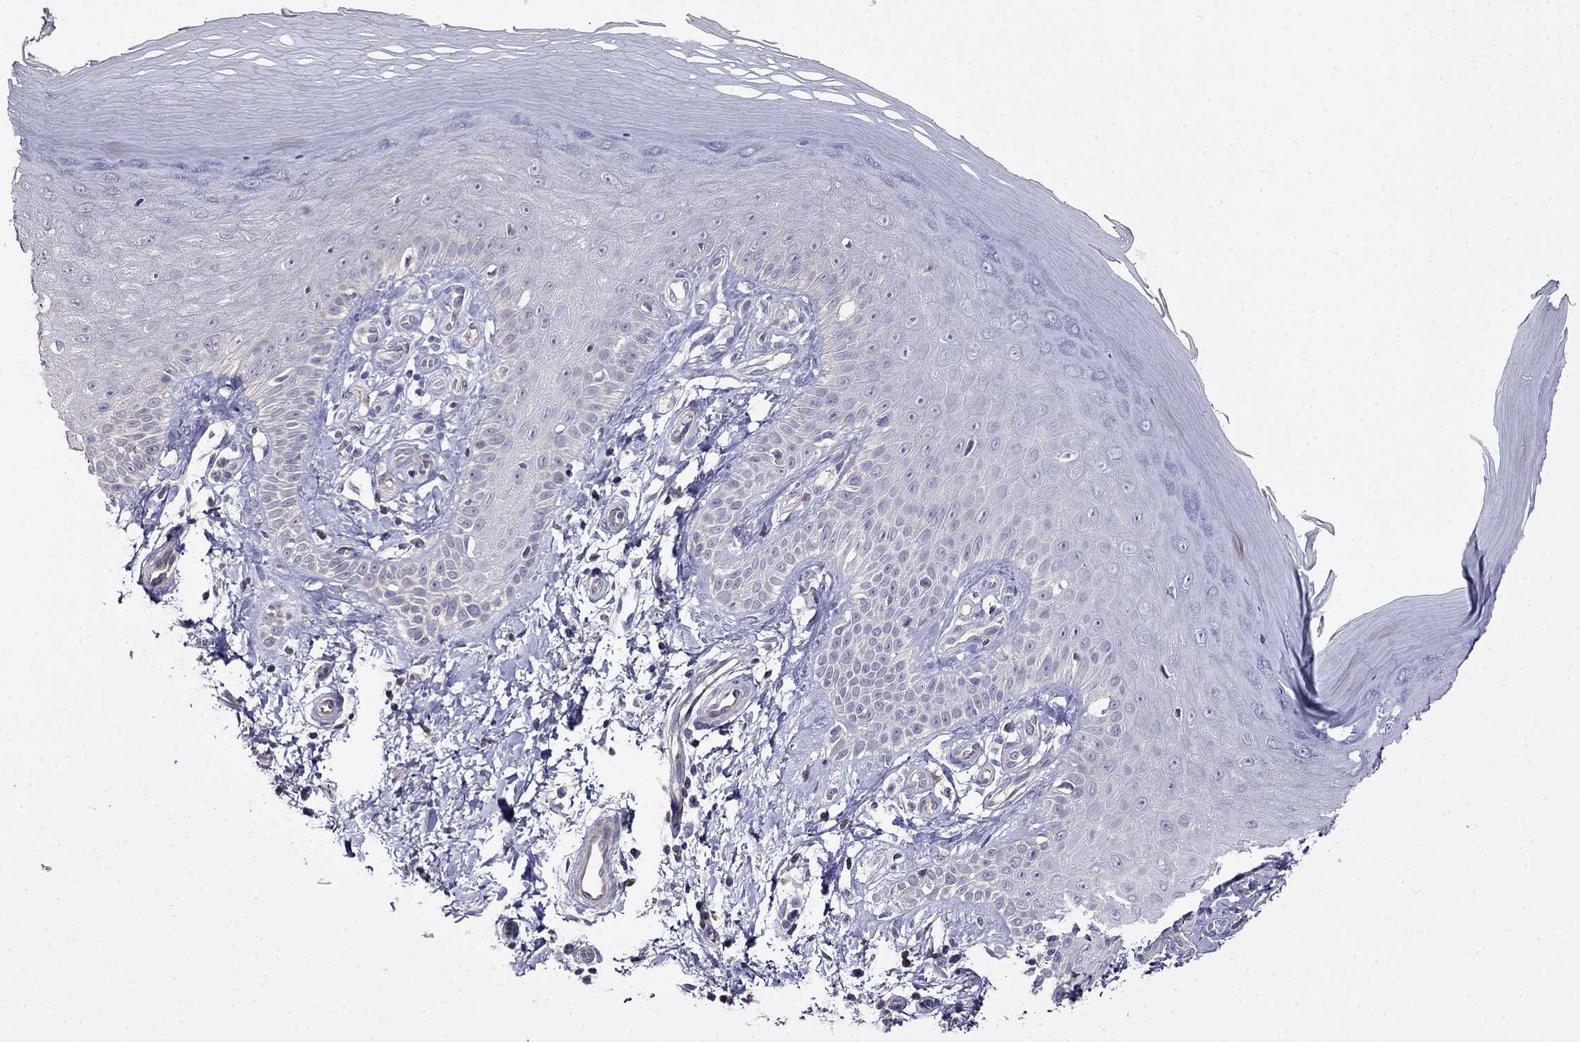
{"staining": {"intensity": "negative", "quantity": "none", "location": "none"}, "tissue": "skin", "cell_type": "Fibroblasts", "image_type": "normal", "snomed": [{"axis": "morphology", "description": "Normal tissue, NOS"}, {"axis": "morphology", "description": "Inflammation, NOS"}, {"axis": "morphology", "description": "Fibrosis, NOS"}, {"axis": "topography", "description": "Skin"}], "caption": "Fibroblasts are negative for protein expression in benign human skin. (DAB IHC visualized using brightfield microscopy, high magnification).", "gene": "GUCA1B", "patient": {"sex": "male", "age": 71}}